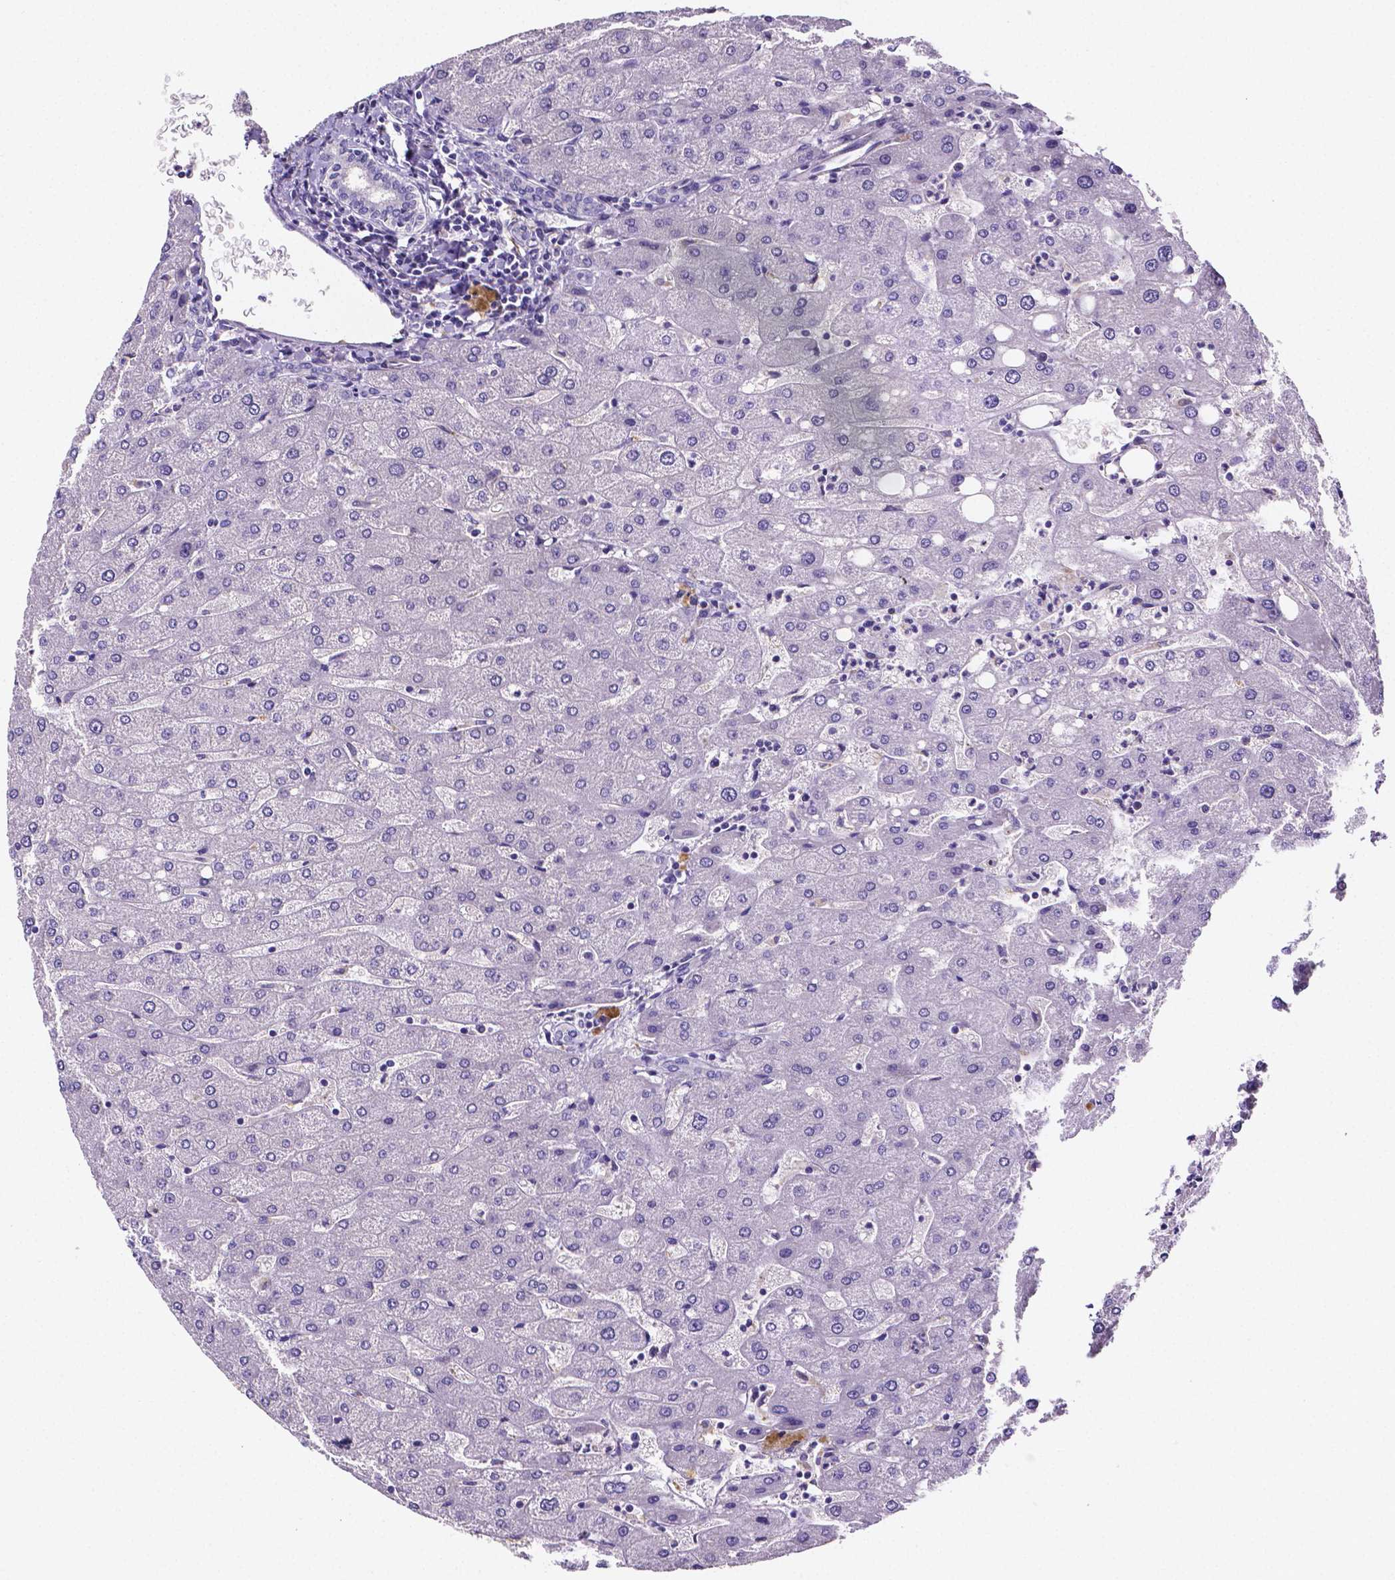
{"staining": {"intensity": "negative", "quantity": "none", "location": "none"}, "tissue": "liver", "cell_type": "Cholangiocytes", "image_type": "normal", "snomed": [{"axis": "morphology", "description": "Normal tissue, NOS"}, {"axis": "topography", "description": "Liver"}], "caption": "Immunohistochemistry photomicrograph of benign liver: human liver stained with DAB (3,3'-diaminobenzidine) shows no significant protein staining in cholangiocytes.", "gene": "NRGN", "patient": {"sex": "male", "age": 67}}